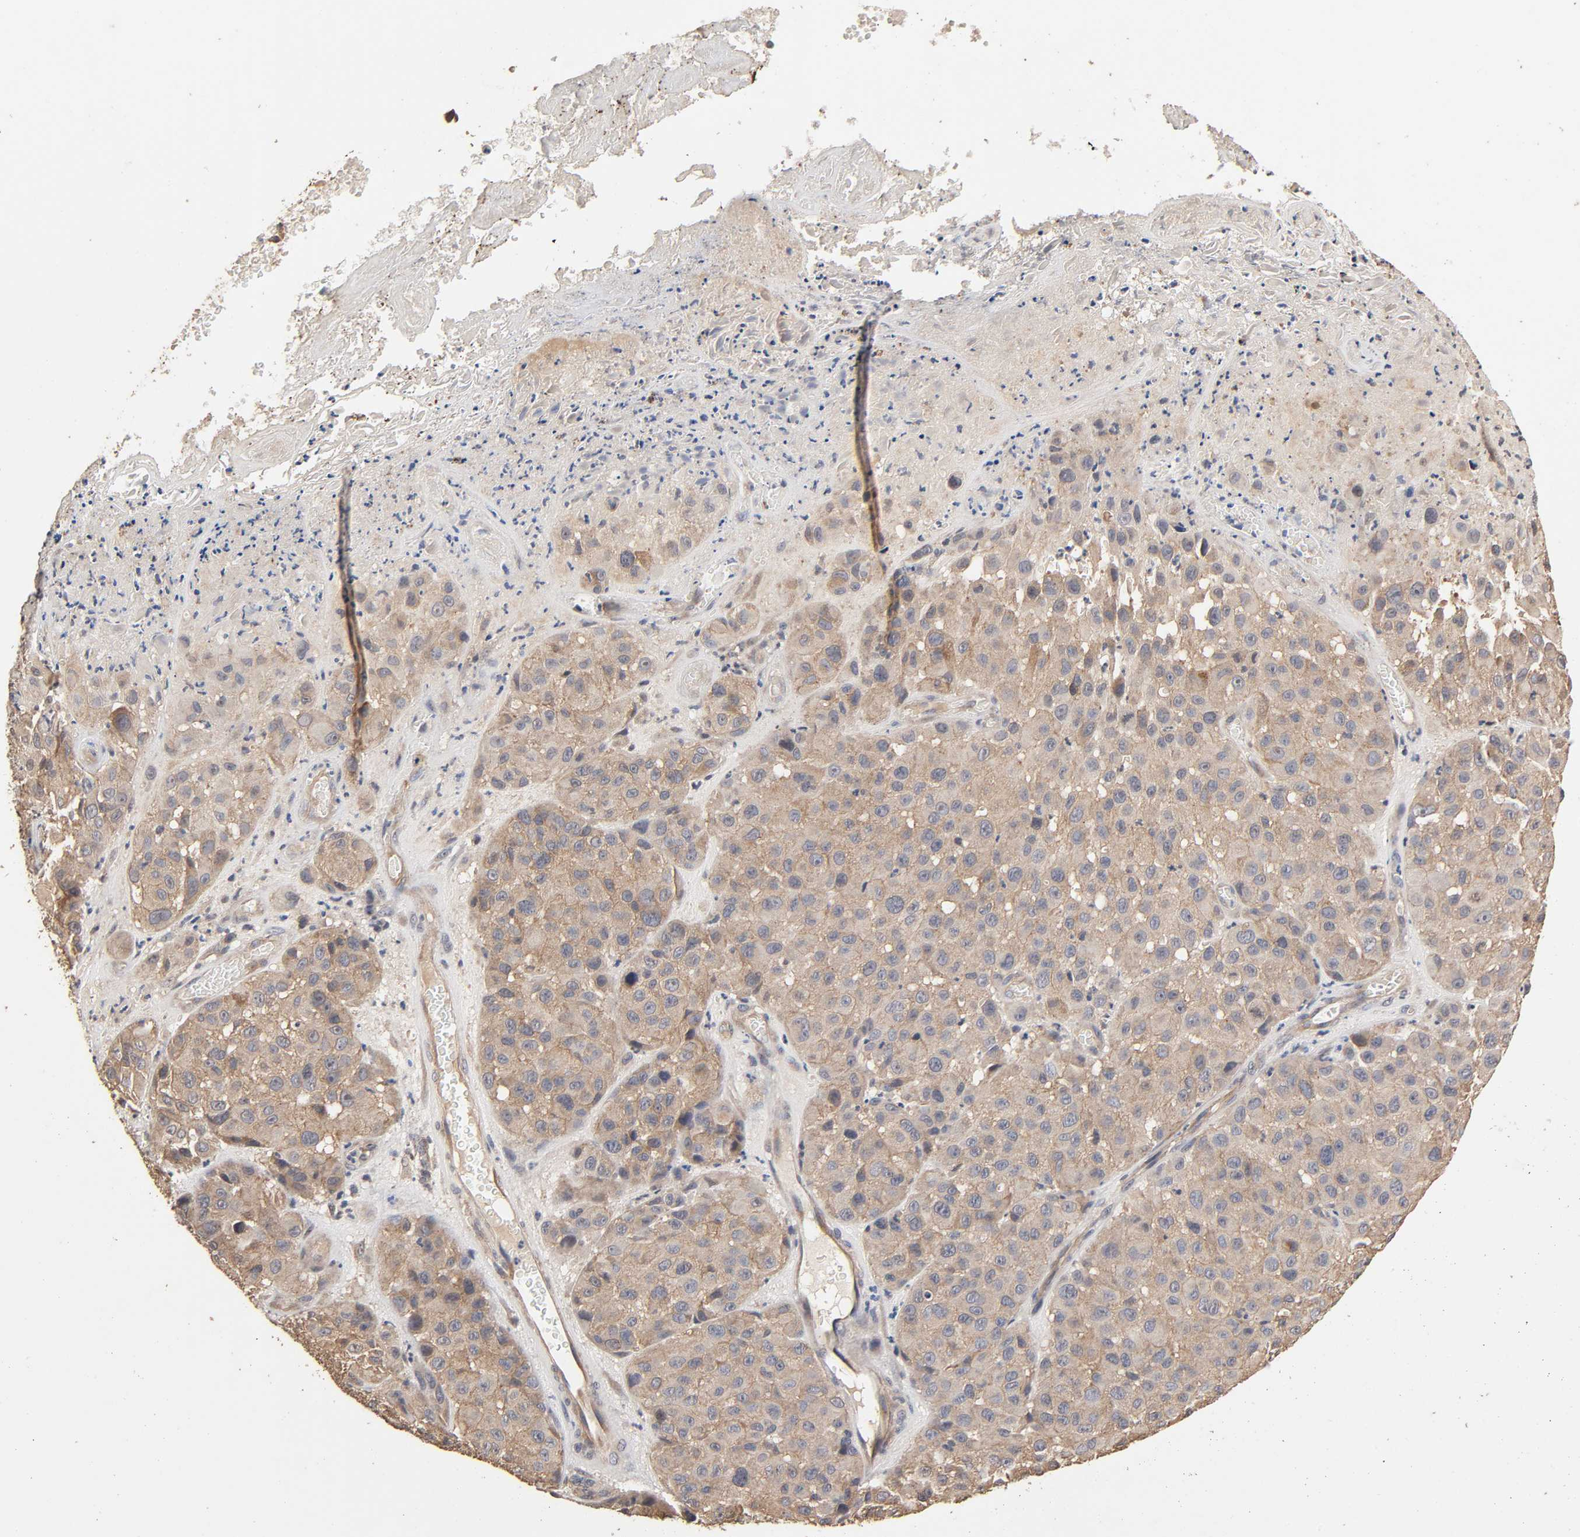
{"staining": {"intensity": "weak", "quantity": ">75%", "location": "cytoplasmic/membranous"}, "tissue": "melanoma", "cell_type": "Tumor cells", "image_type": "cancer", "snomed": [{"axis": "morphology", "description": "Malignant melanoma, NOS"}, {"axis": "topography", "description": "Skin"}], "caption": "High-magnification brightfield microscopy of melanoma stained with DAB (brown) and counterstained with hematoxylin (blue). tumor cells exhibit weak cytoplasmic/membranous staining is present in approximately>75% of cells.", "gene": "ARHGEF7", "patient": {"sex": "female", "age": 21}}